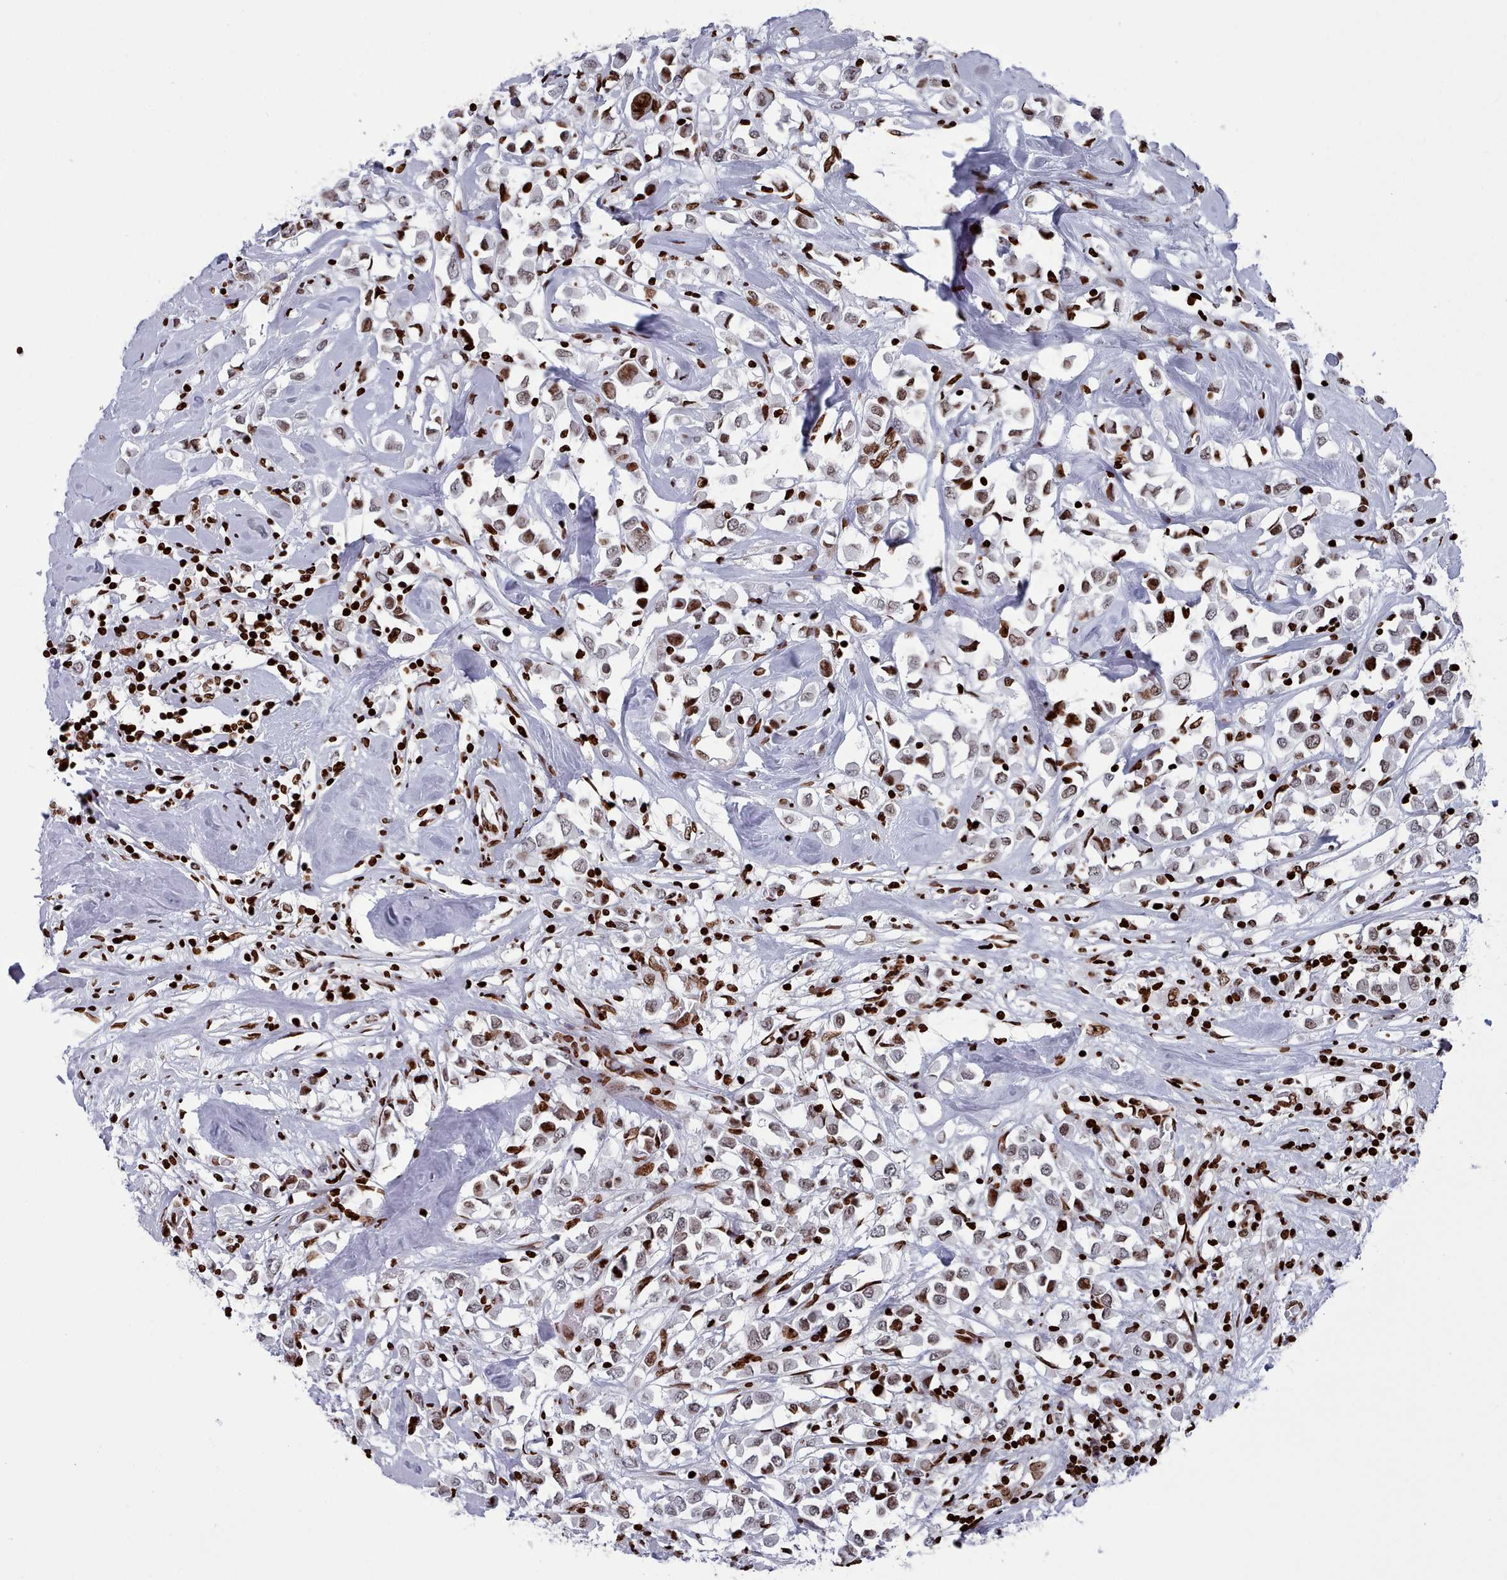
{"staining": {"intensity": "weak", "quantity": "25%-75%", "location": "nuclear"}, "tissue": "breast cancer", "cell_type": "Tumor cells", "image_type": "cancer", "snomed": [{"axis": "morphology", "description": "Duct carcinoma"}, {"axis": "topography", "description": "Breast"}], "caption": "About 25%-75% of tumor cells in human breast cancer (intraductal carcinoma) display weak nuclear protein positivity as visualized by brown immunohistochemical staining.", "gene": "PCDHB12", "patient": {"sex": "female", "age": 61}}